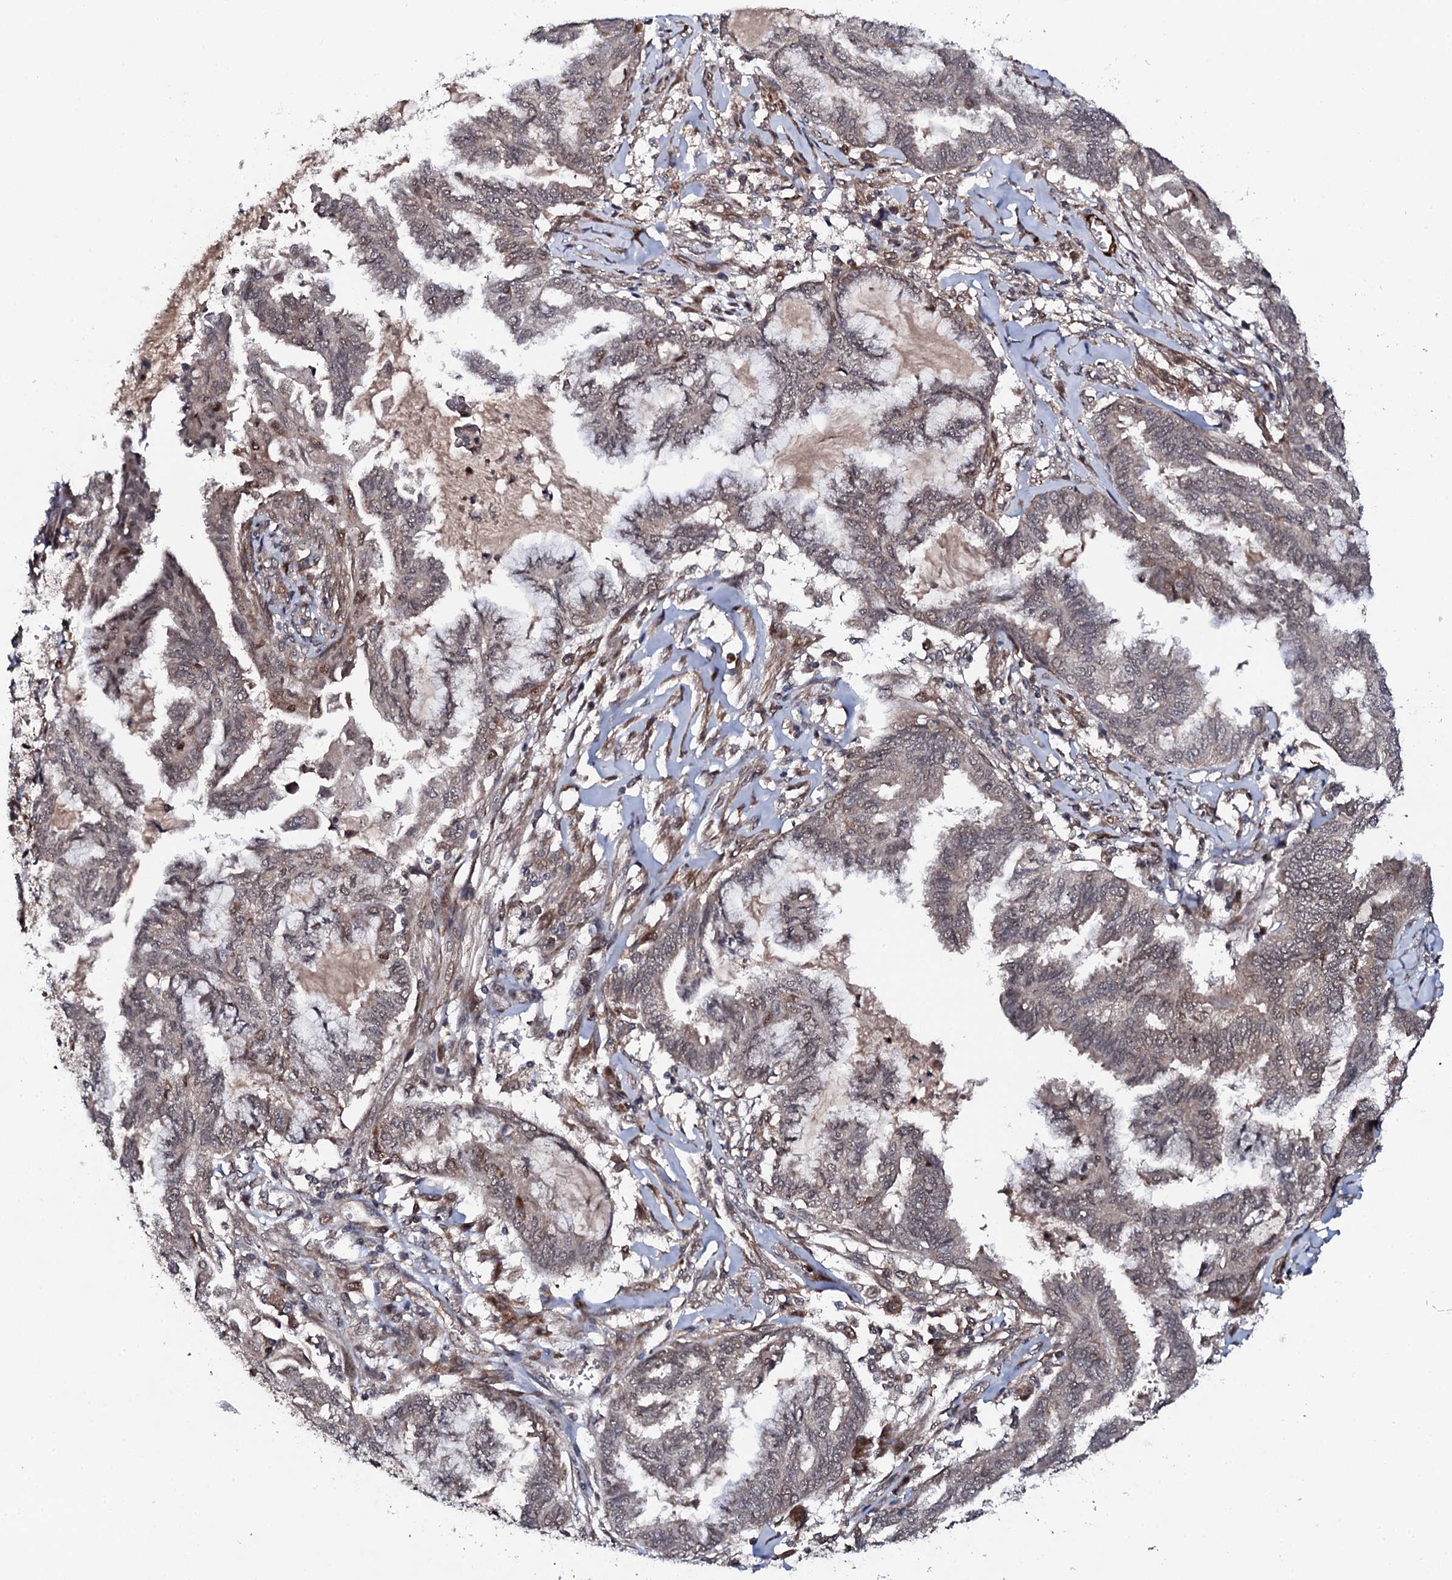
{"staining": {"intensity": "weak", "quantity": "25%-75%", "location": "nuclear"}, "tissue": "endometrial cancer", "cell_type": "Tumor cells", "image_type": "cancer", "snomed": [{"axis": "morphology", "description": "Adenocarcinoma, NOS"}, {"axis": "topography", "description": "Endometrium"}], "caption": "Endometrial cancer stained with a brown dye displays weak nuclear positive positivity in about 25%-75% of tumor cells.", "gene": "FAM111A", "patient": {"sex": "female", "age": 86}}